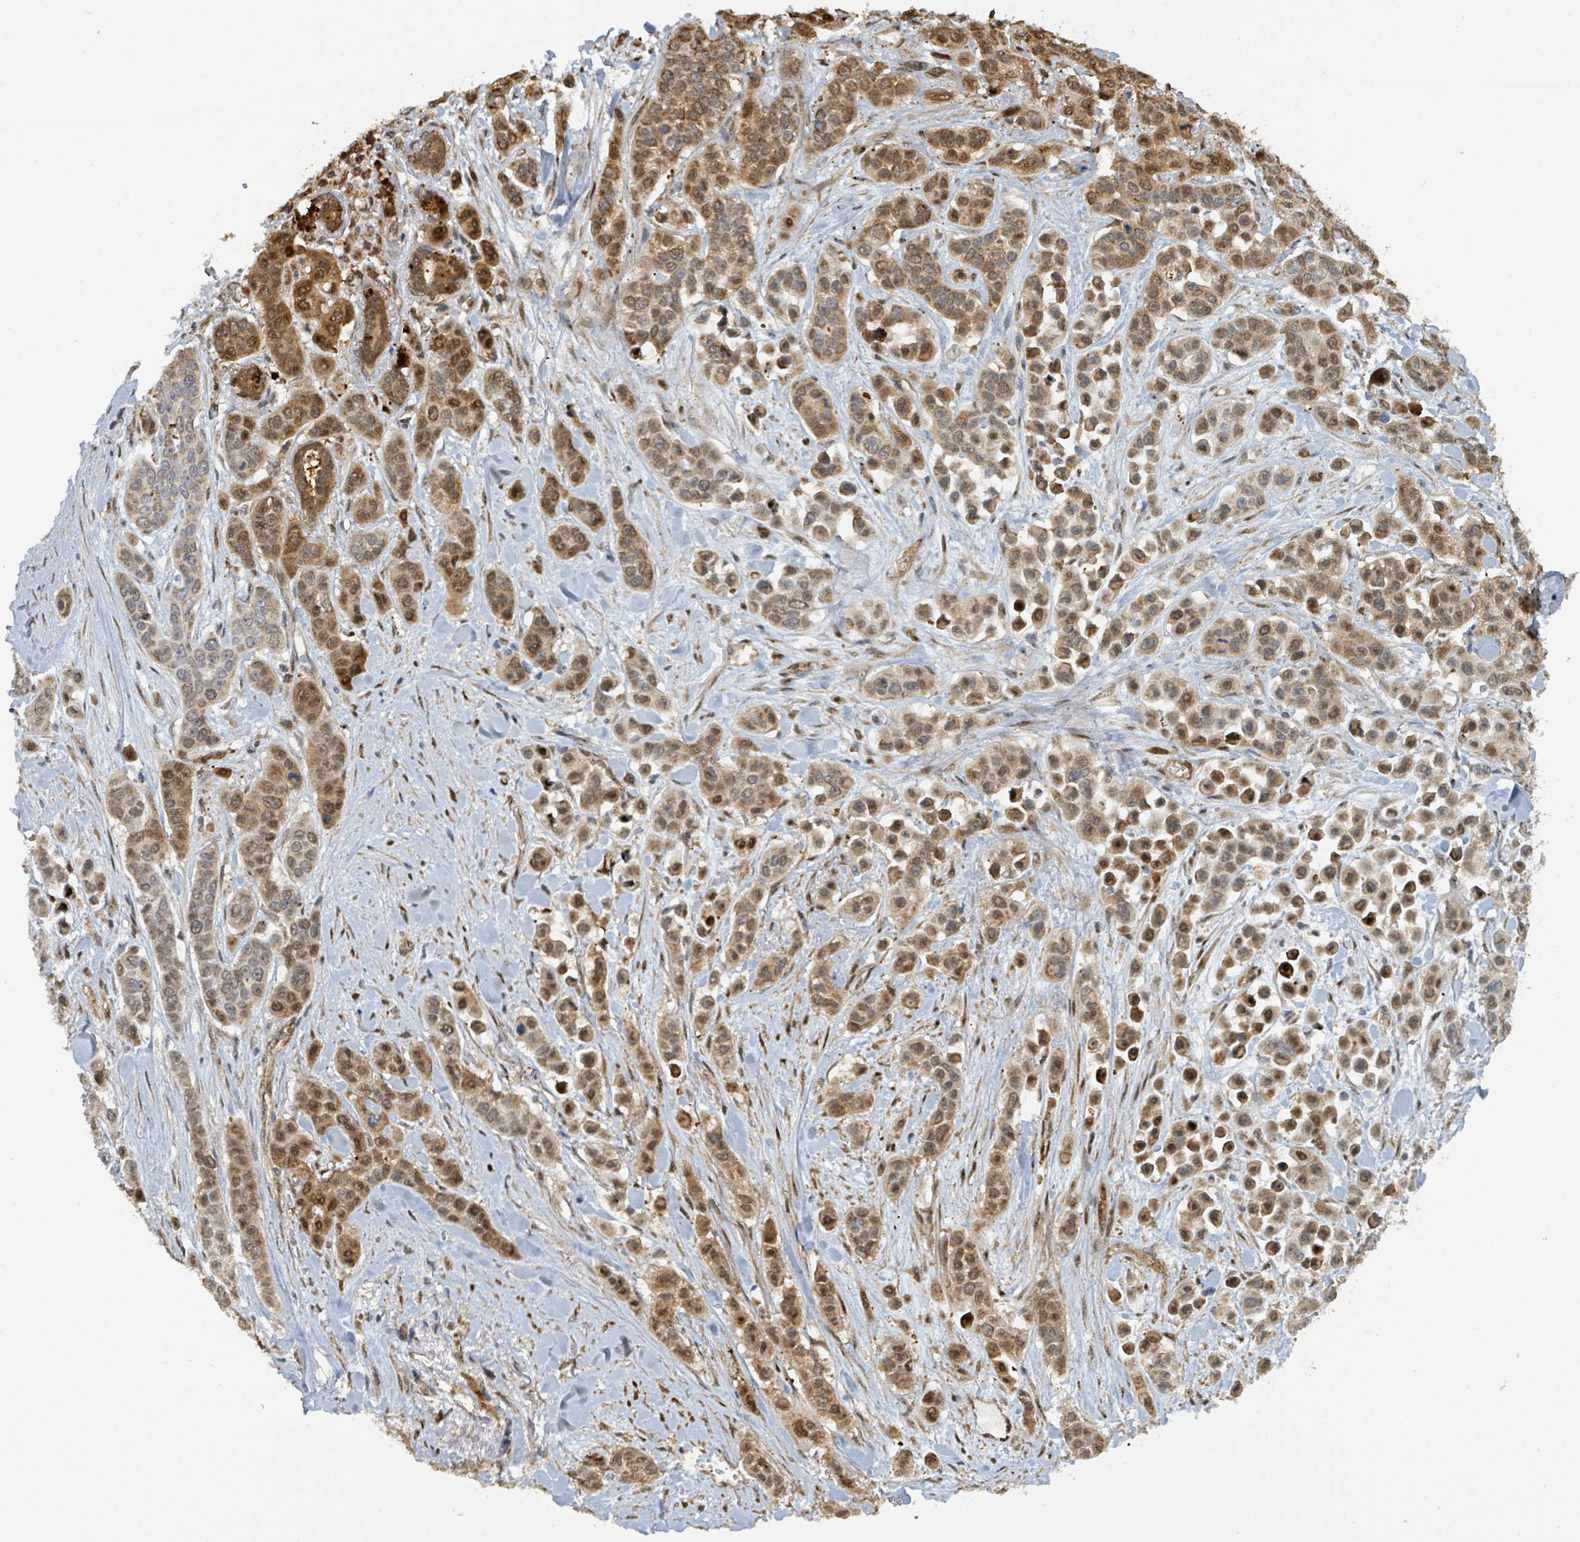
{"staining": {"intensity": "moderate", "quantity": ">75%", "location": "cytoplasmic/membranous,nuclear"}, "tissue": "skin cancer", "cell_type": "Tumor cells", "image_type": "cancer", "snomed": [{"axis": "morphology", "description": "Squamous cell carcinoma, NOS"}, {"axis": "topography", "description": "Skin"}], "caption": "An image of skin cancer (squamous cell carcinoma) stained for a protein reveals moderate cytoplasmic/membranous and nuclear brown staining in tumor cells.", "gene": "PSMB7", "patient": {"sex": "male", "age": 67}}